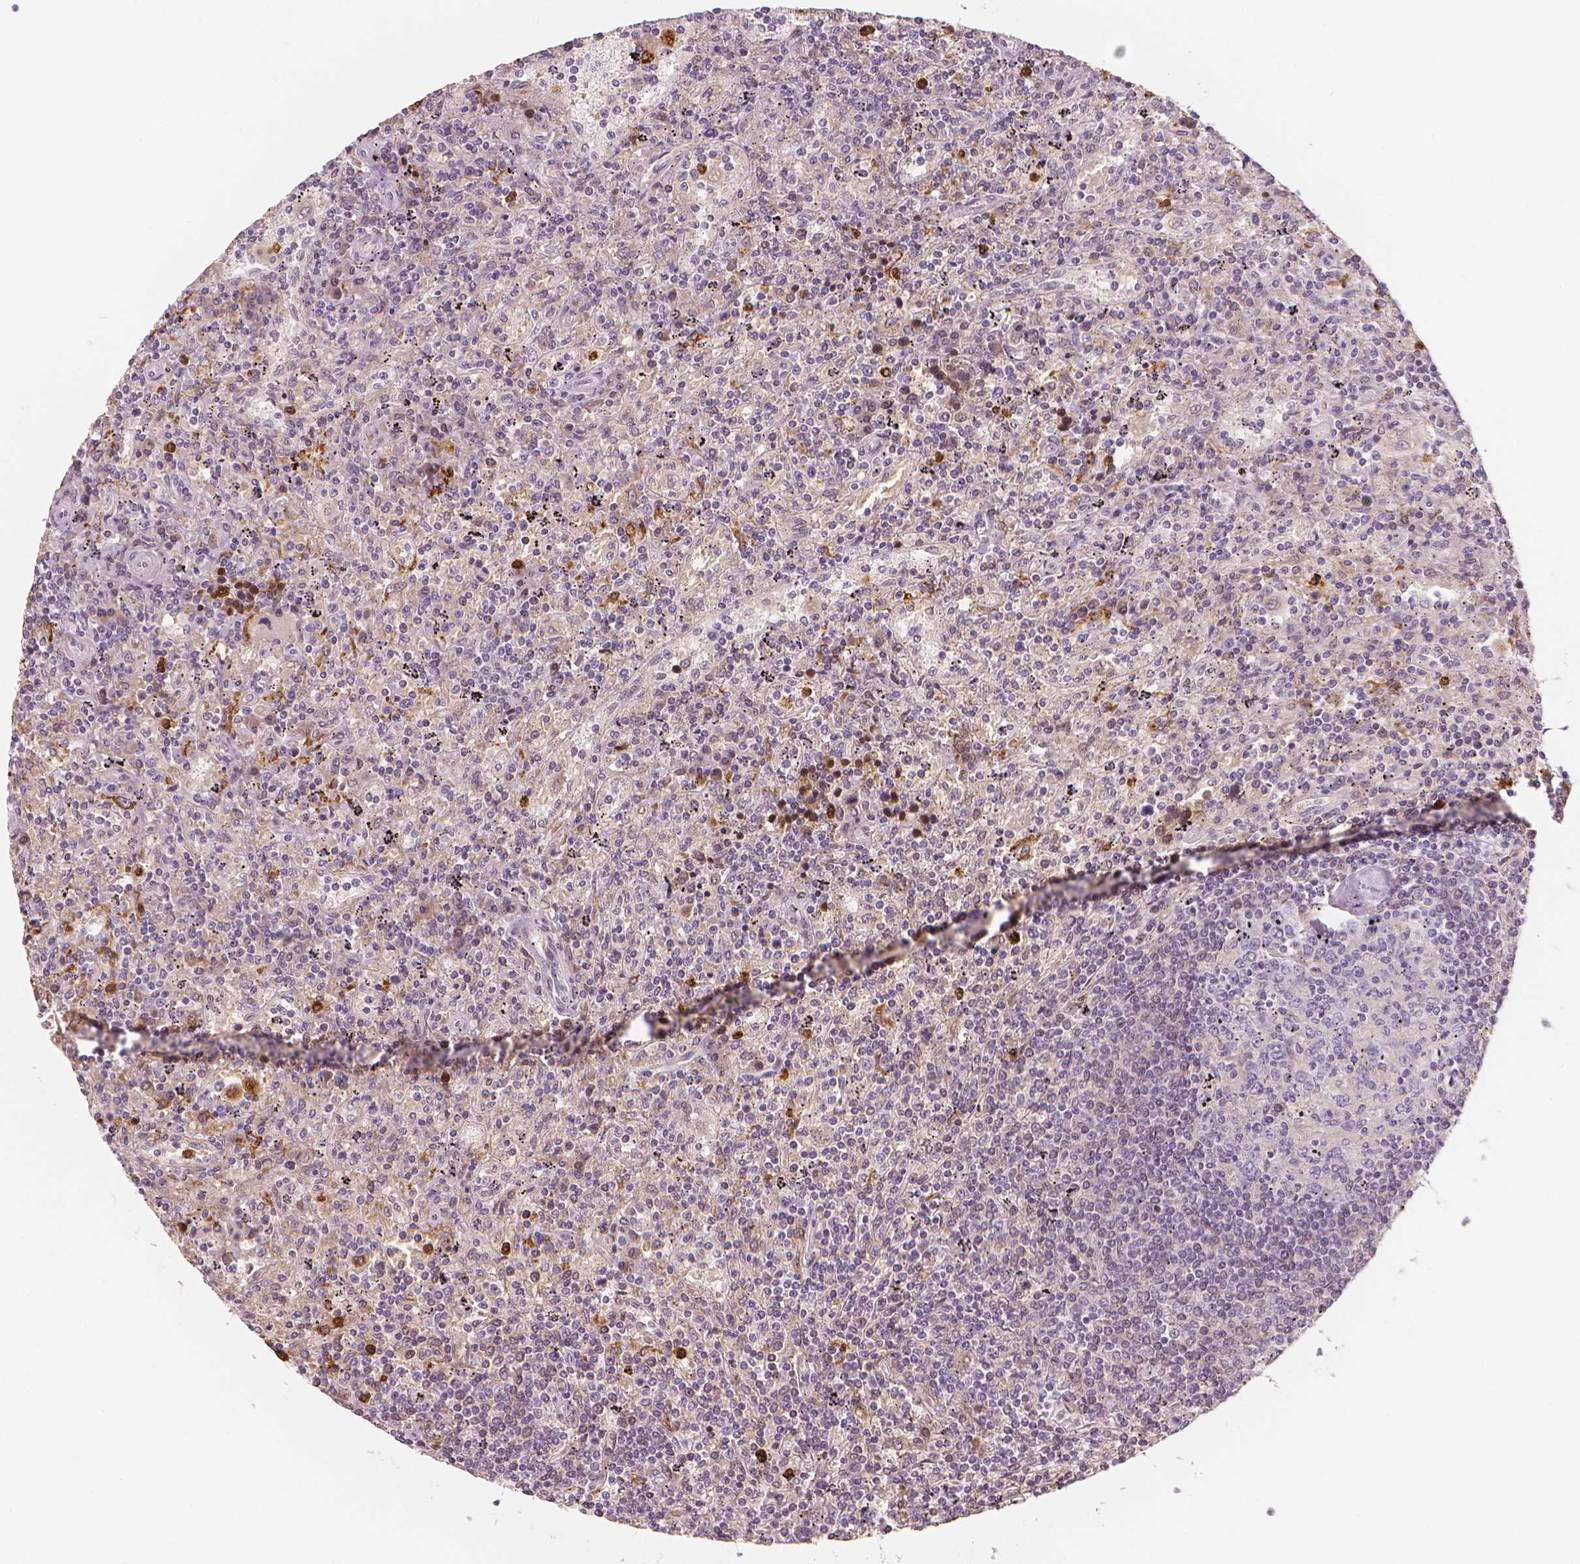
{"staining": {"intensity": "negative", "quantity": "none", "location": "none"}, "tissue": "lymphoma", "cell_type": "Tumor cells", "image_type": "cancer", "snomed": [{"axis": "morphology", "description": "Malignant lymphoma, non-Hodgkin's type, Low grade"}, {"axis": "topography", "description": "Spleen"}], "caption": "Immunohistochemistry (IHC) of low-grade malignant lymphoma, non-Hodgkin's type shows no staining in tumor cells.", "gene": "RNASE7", "patient": {"sex": "male", "age": 62}}